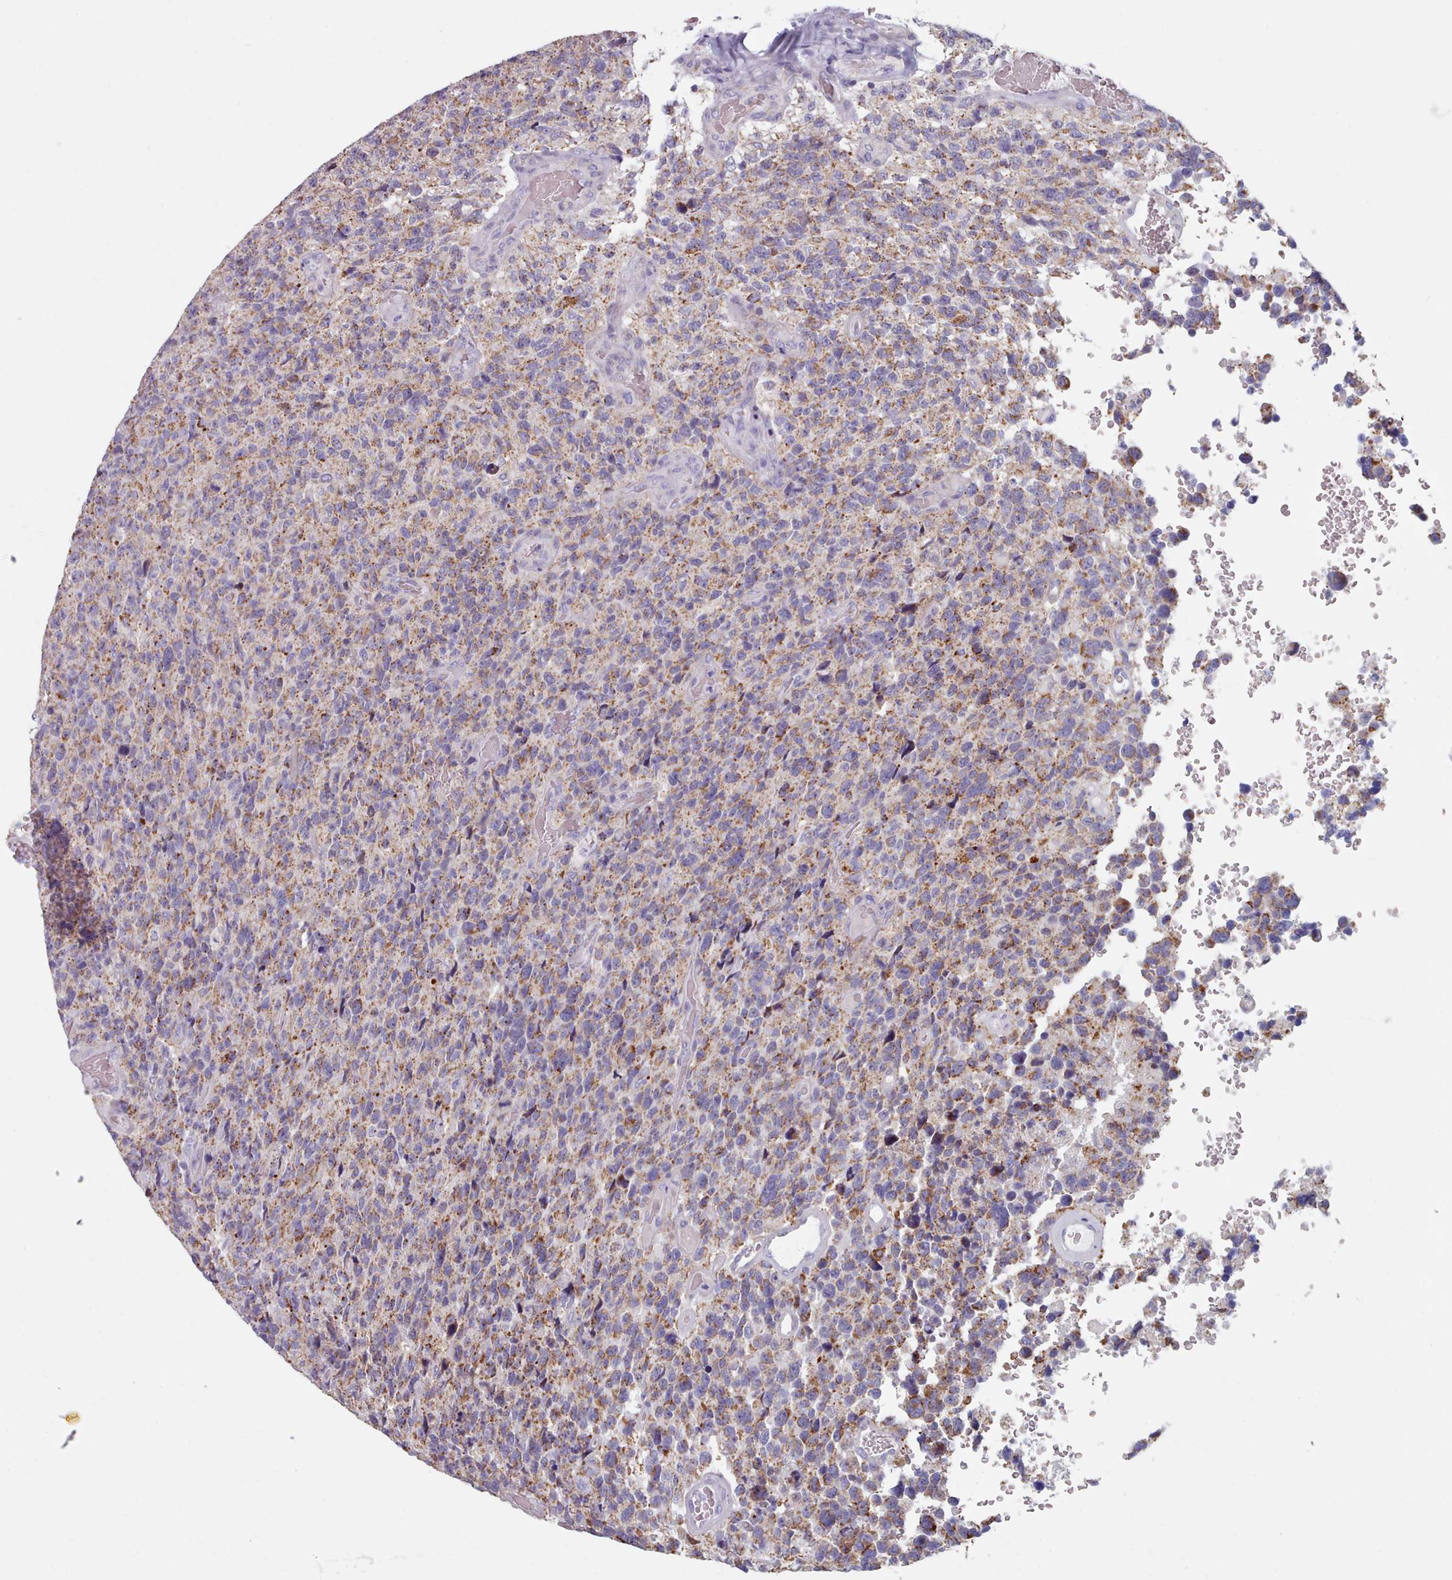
{"staining": {"intensity": "moderate", "quantity": ">75%", "location": "cytoplasmic/membranous"}, "tissue": "glioma", "cell_type": "Tumor cells", "image_type": "cancer", "snomed": [{"axis": "morphology", "description": "Glioma, malignant, High grade"}, {"axis": "topography", "description": "Brain"}], "caption": "Immunohistochemical staining of malignant glioma (high-grade) exhibits moderate cytoplasmic/membranous protein expression in about >75% of tumor cells.", "gene": "HAO1", "patient": {"sex": "male", "age": 69}}